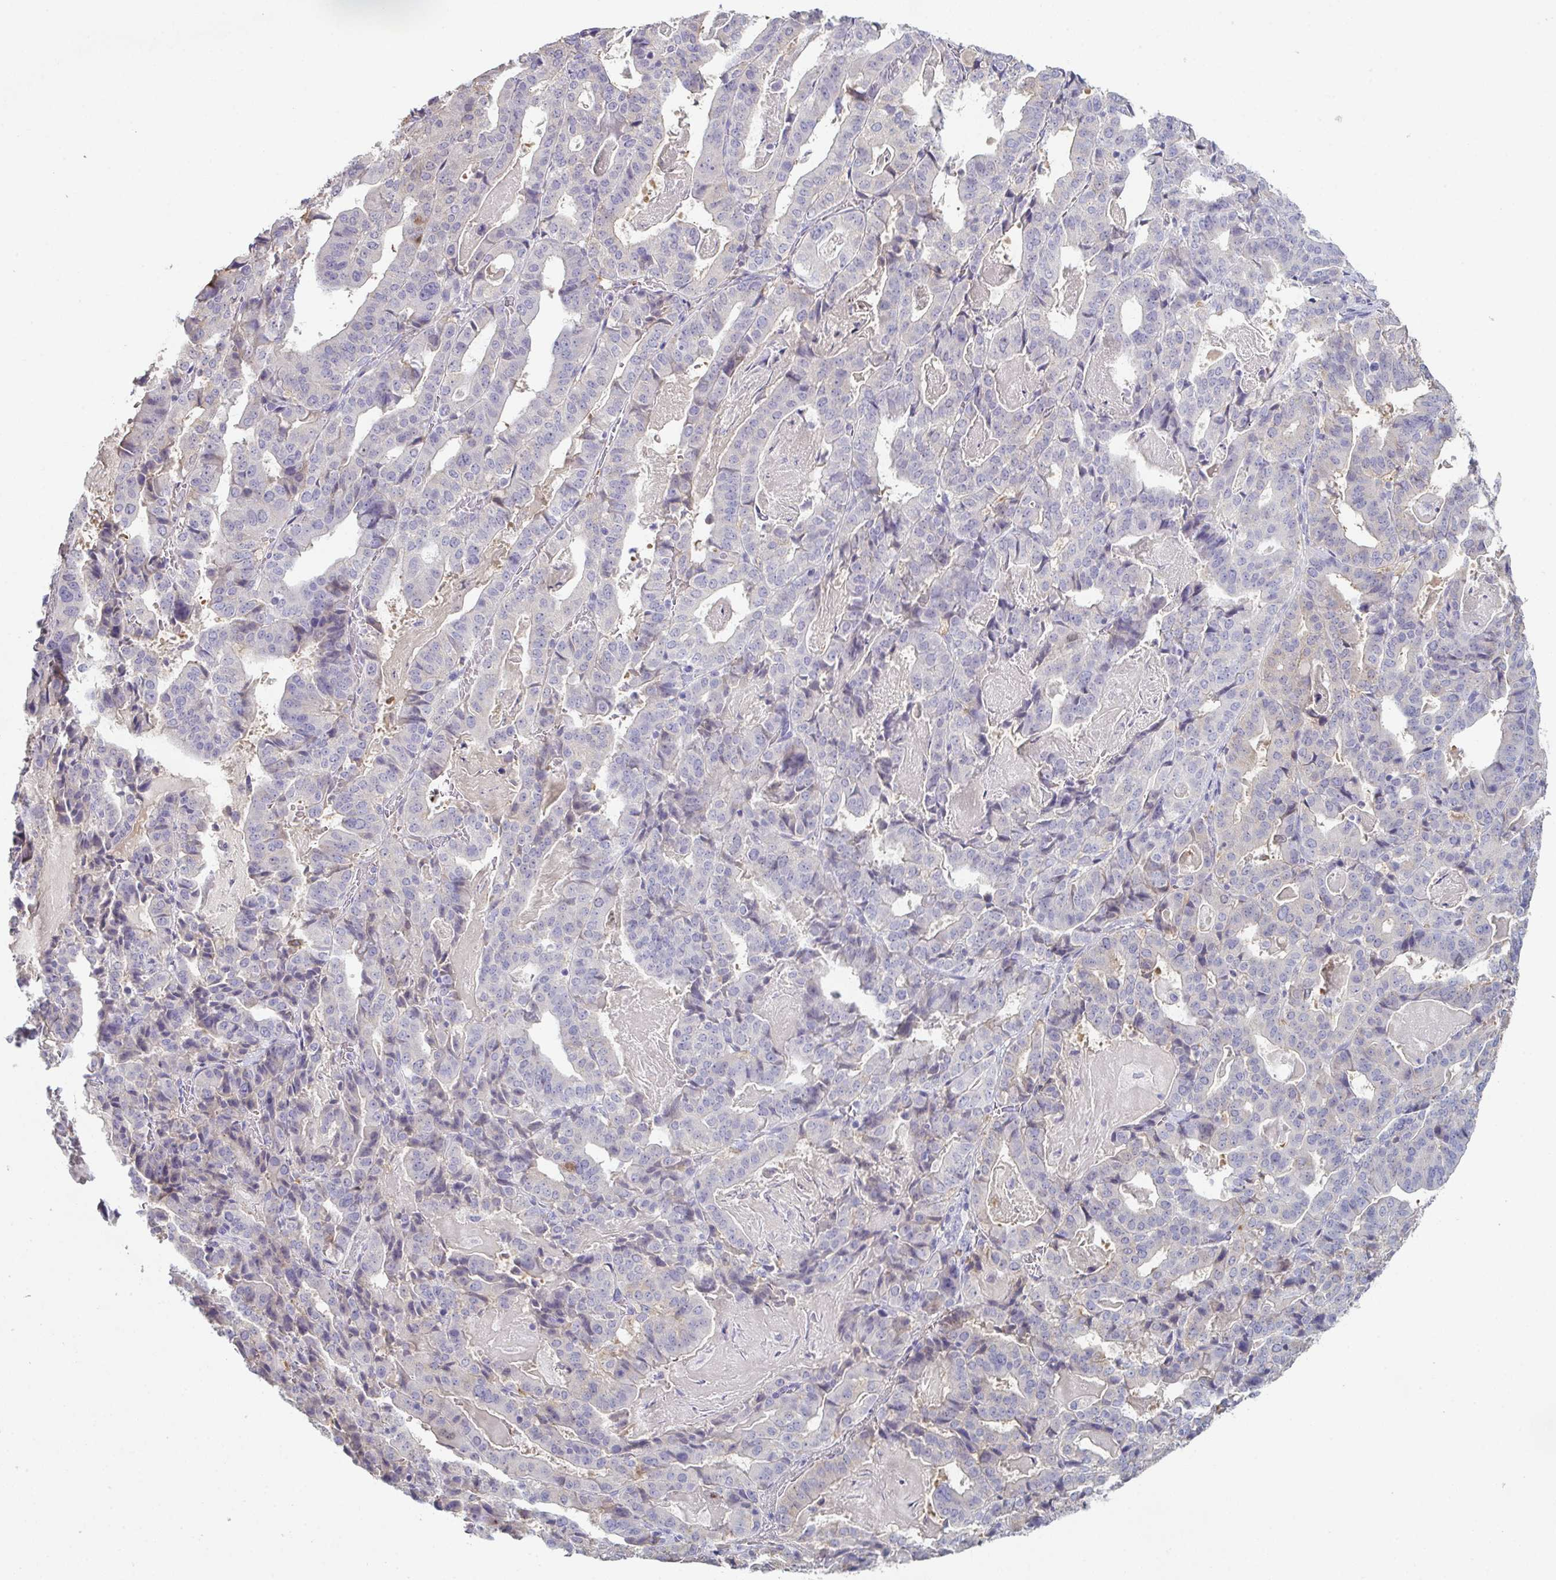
{"staining": {"intensity": "negative", "quantity": "none", "location": "none"}, "tissue": "stomach cancer", "cell_type": "Tumor cells", "image_type": "cancer", "snomed": [{"axis": "morphology", "description": "Adenocarcinoma, NOS"}, {"axis": "topography", "description": "Stomach"}], "caption": "There is no significant expression in tumor cells of stomach cancer (adenocarcinoma). Brightfield microscopy of immunohistochemistry (IHC) stained with DAB (3,3'-diaminobenzidine) (brown) and hematoxylin (blue), captured at high magnification.", "gene": "ADAM21", "patient": {"sex": "male", "age": 48}}